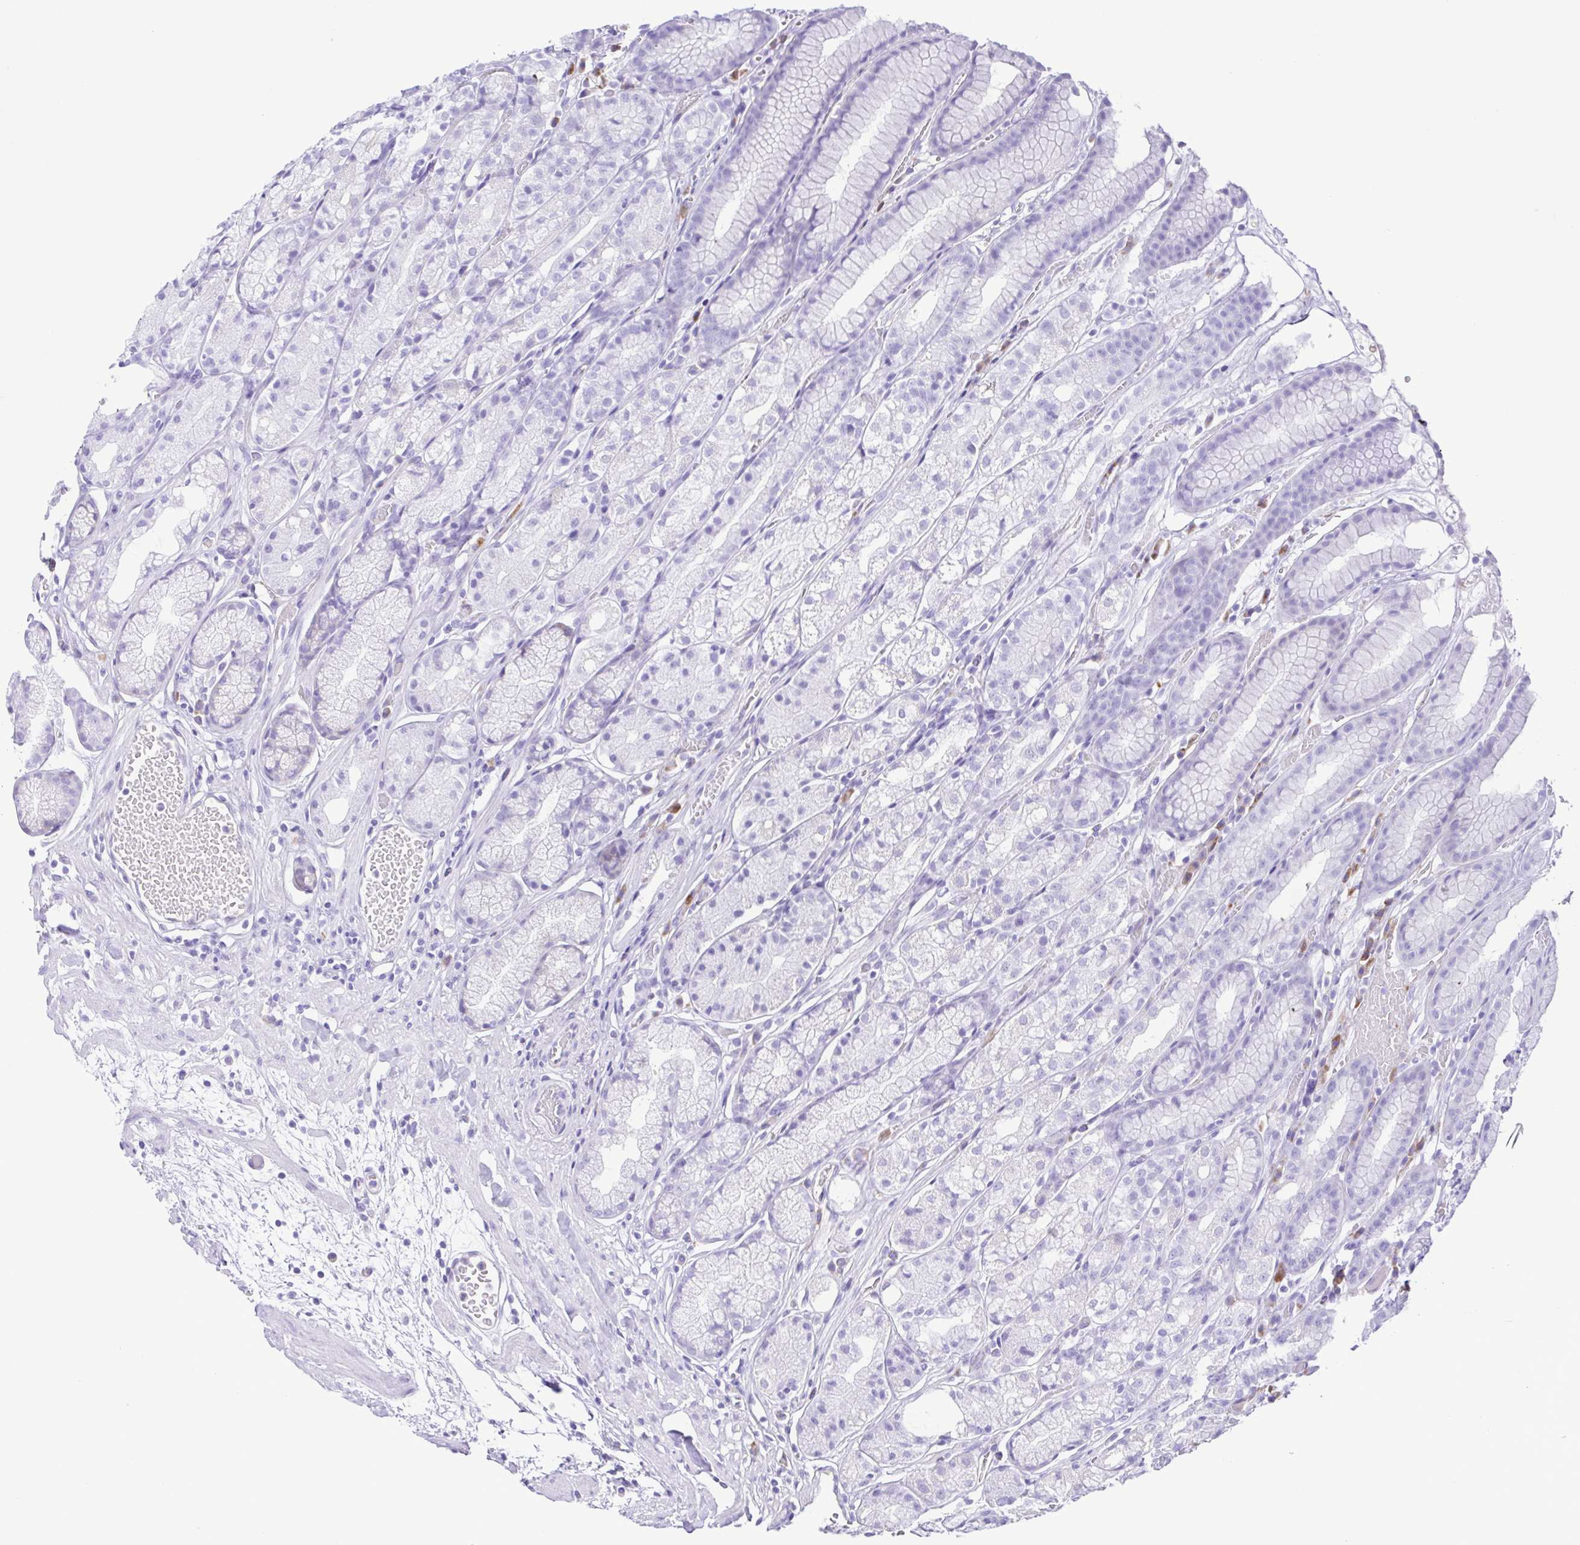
{"staining": {"intensity": "negative", "quantity": "none", "location": "none"}, "tissue": "stomach", "cell_type": "Glandular cells", "image_type": "normal", "snomed": [{"axis": "morphology", "description": "Normal tissue, NOS"}, {"axis": "topography", "description": "Smooth muscle"}, {"axis": "topography", "description": "Stomach"}], "caption": "Histopathology image shows no protein staining in glandular cells of unremarkable stomach.", "gene": "GPR17", "patient": {"sex": "male", "age": 70}}